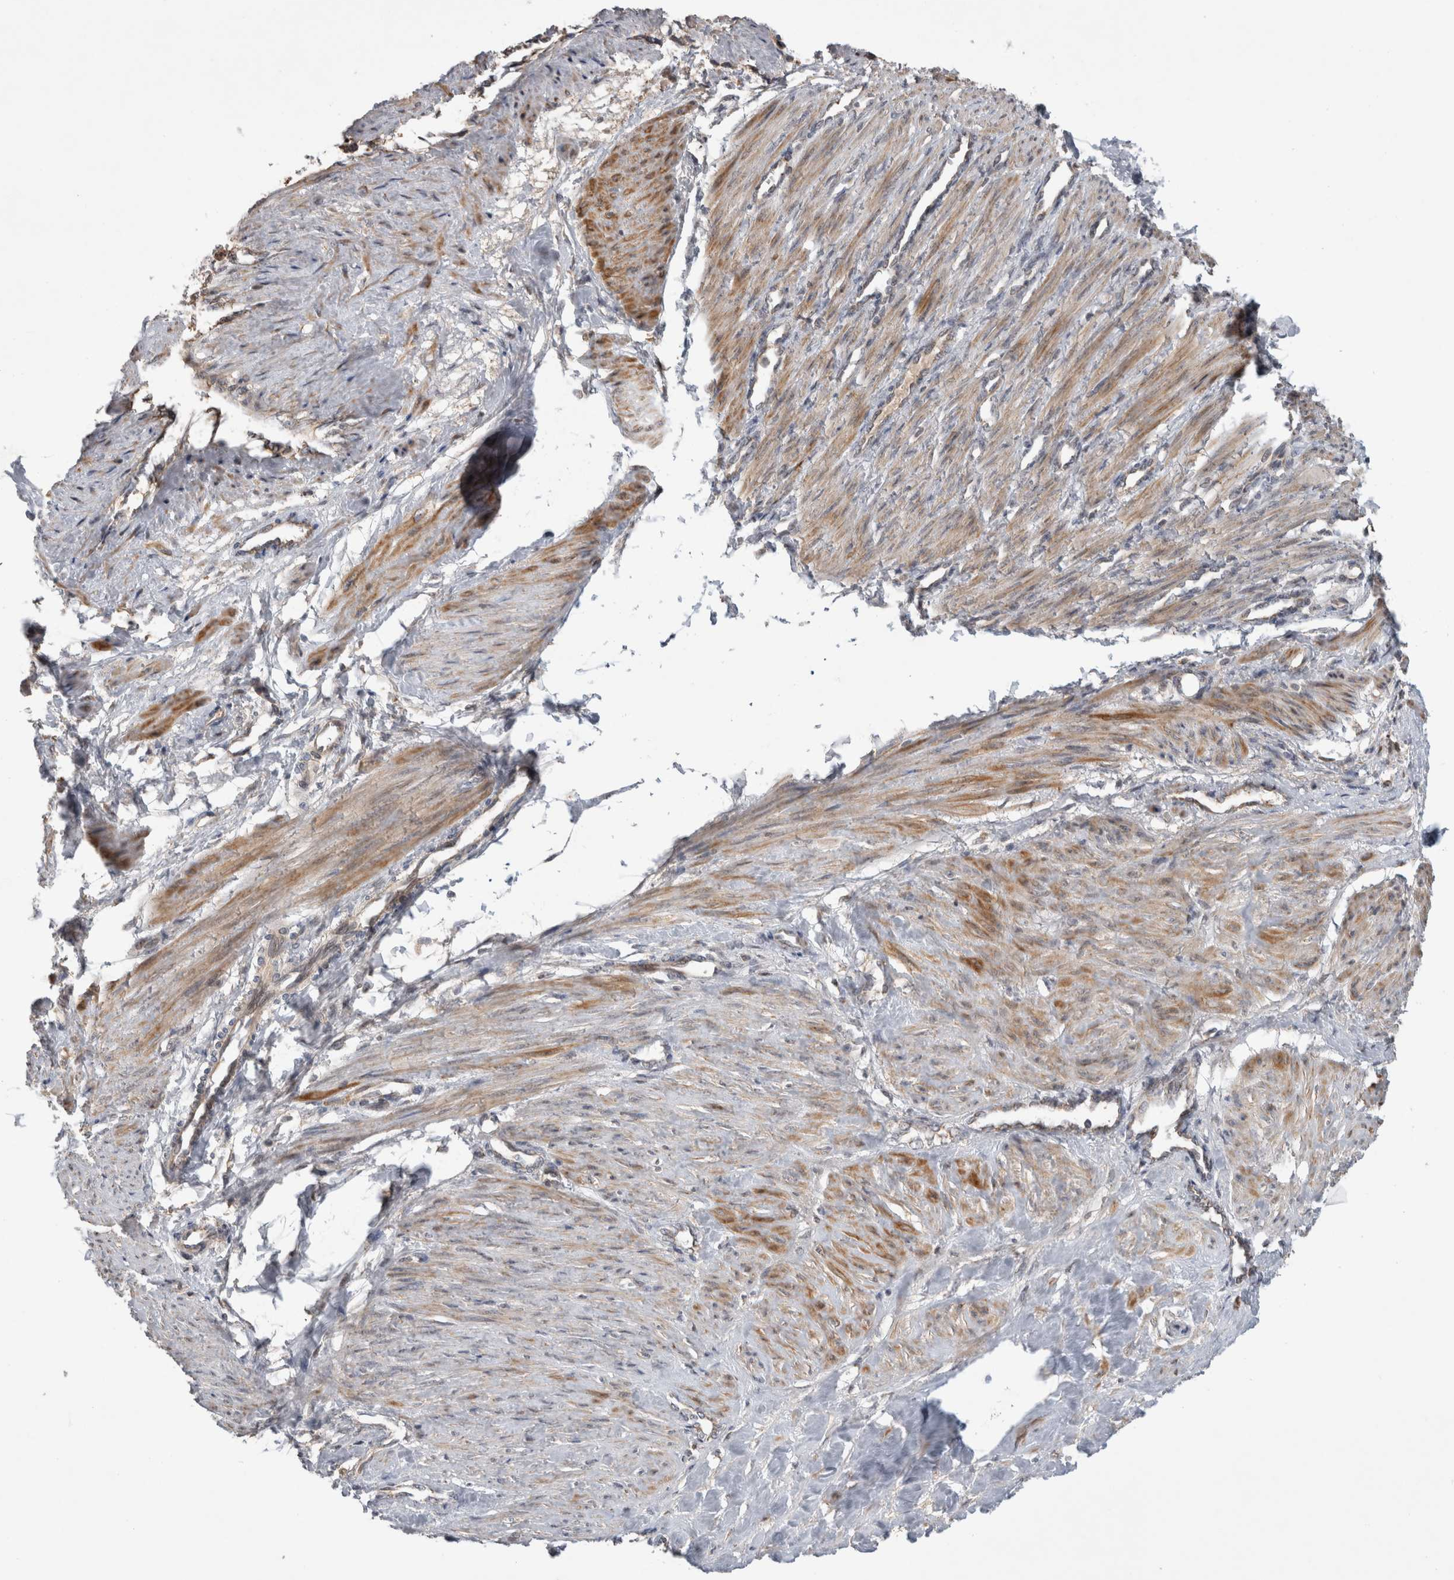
{"staining": {"intensity": "moderate", "quantity": ">75%", "location": "cytoplasmic/membranous"}, "tissue": "smooth muscle", "cell_type": "Smooth muscle cells", "image_type": "normal", "snomed": [{"axis": "morphology", "description": "Normal tissue, NOS"}, {"axis": "topography", "description": "Endometrium"}], "caption": "A micrograph of human smooth muscle stained for a protein exhibits moderate cytoplasmic/membranous brown staining in smooth muscle cells. (DAB IHC, brown staining for protein, blue staining for nuclei).", "gene": "KCNIP1", "patient": {"sex": "female", "age": 33}}